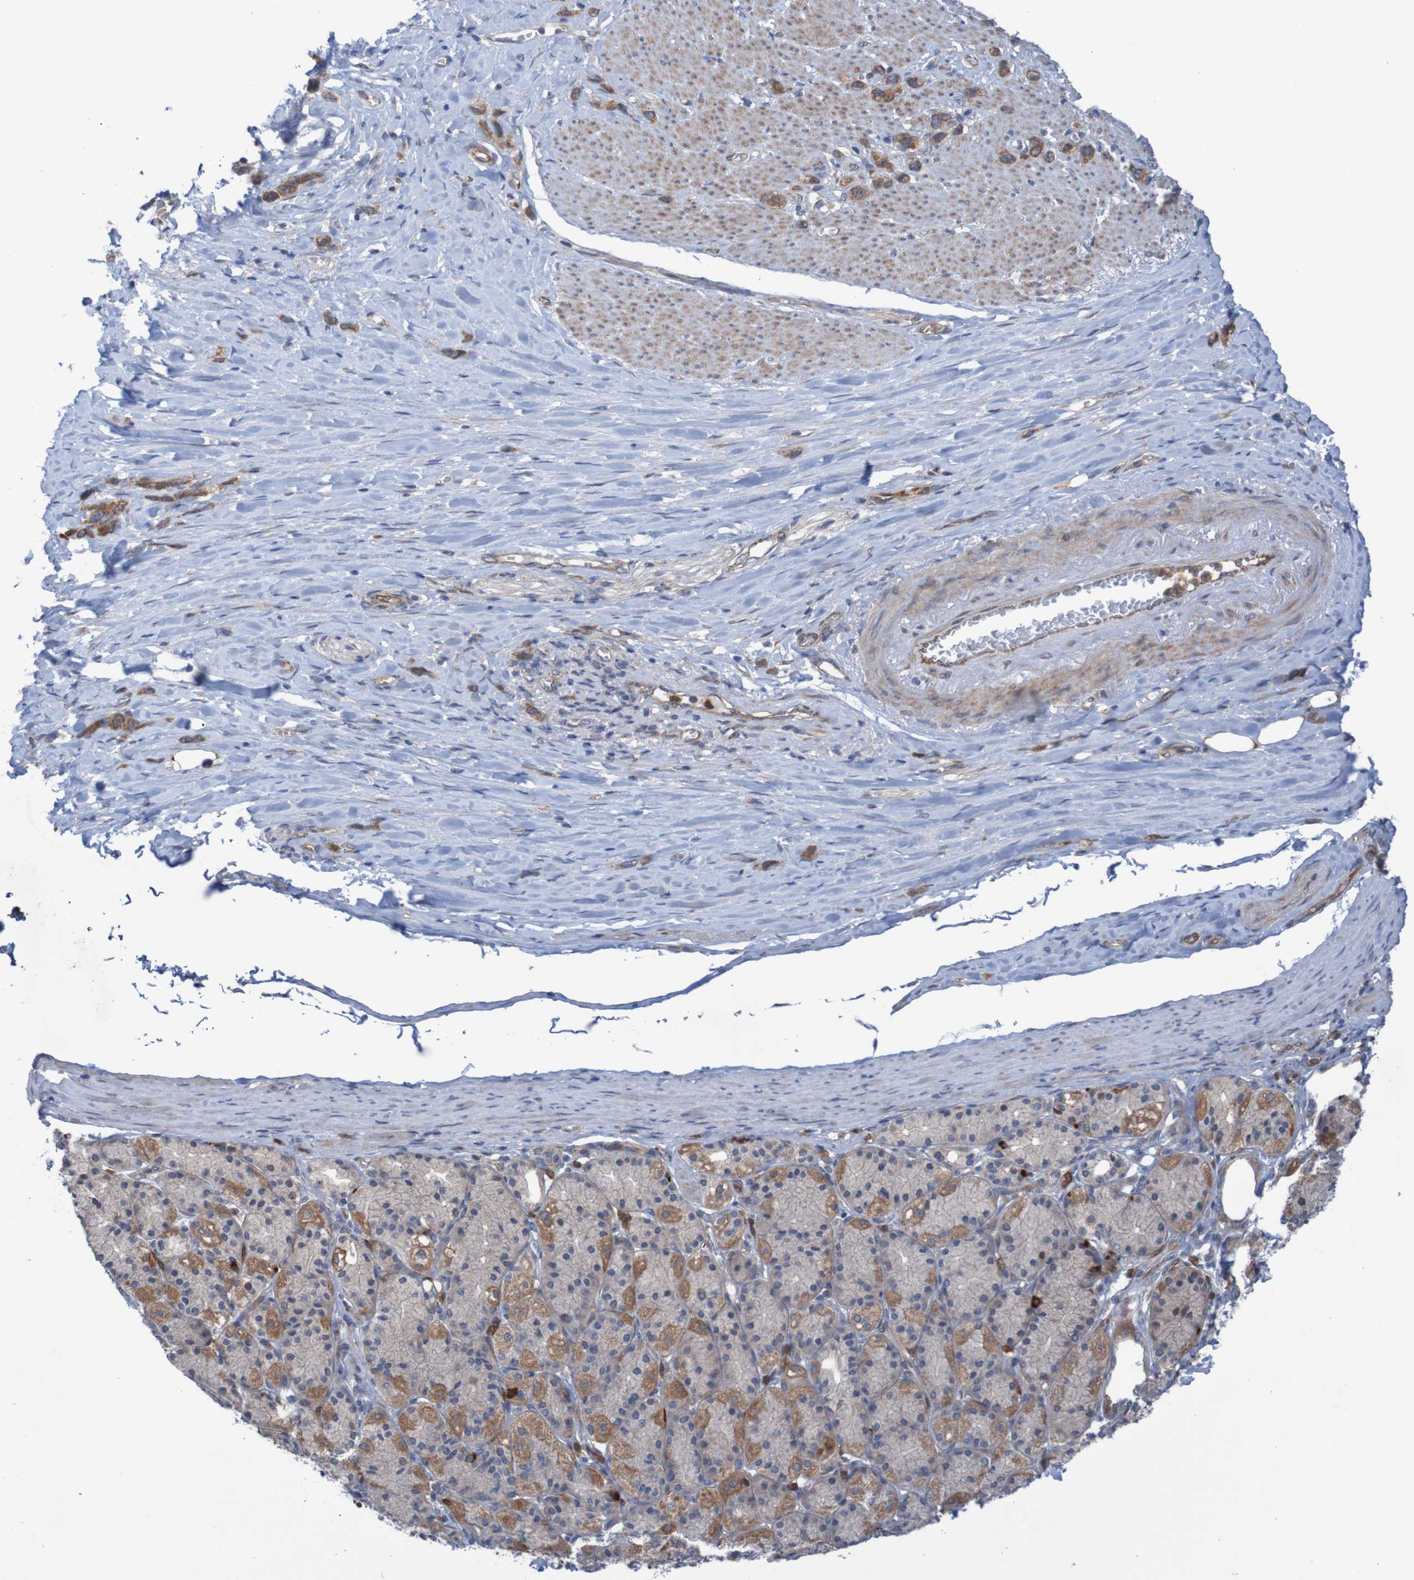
{"staining": {"intensity": "strong", "quantity": ">75%", "location": "cytoplasmic/membranous"}, "tissue": "stomach cancer", "cell_type": "Tumor cells", "image_type": "cancer", "snomed": [{"axis": "morphology", "description": "Normal tissue, NOS"}, {"axis": "morphology", "description": "Adenocarcinoma, NOS"}, {"axis": "morphology", "description": "Adenocarcinoma, High grade"}, {"axis": "topography", "description": "Stomach, upper"}, {"axis": "topography", "description": "Stomach"}], "caption": "DAB (3,3'-diaminobenzidine) immunohistochemical staining of human stomach cancer demonstrates strong cytoplasmic/membranous protein expression in about >75% of tumor cells.", "gene": "ANGPT4", "patient": {"sex": "female", "age": 65}}